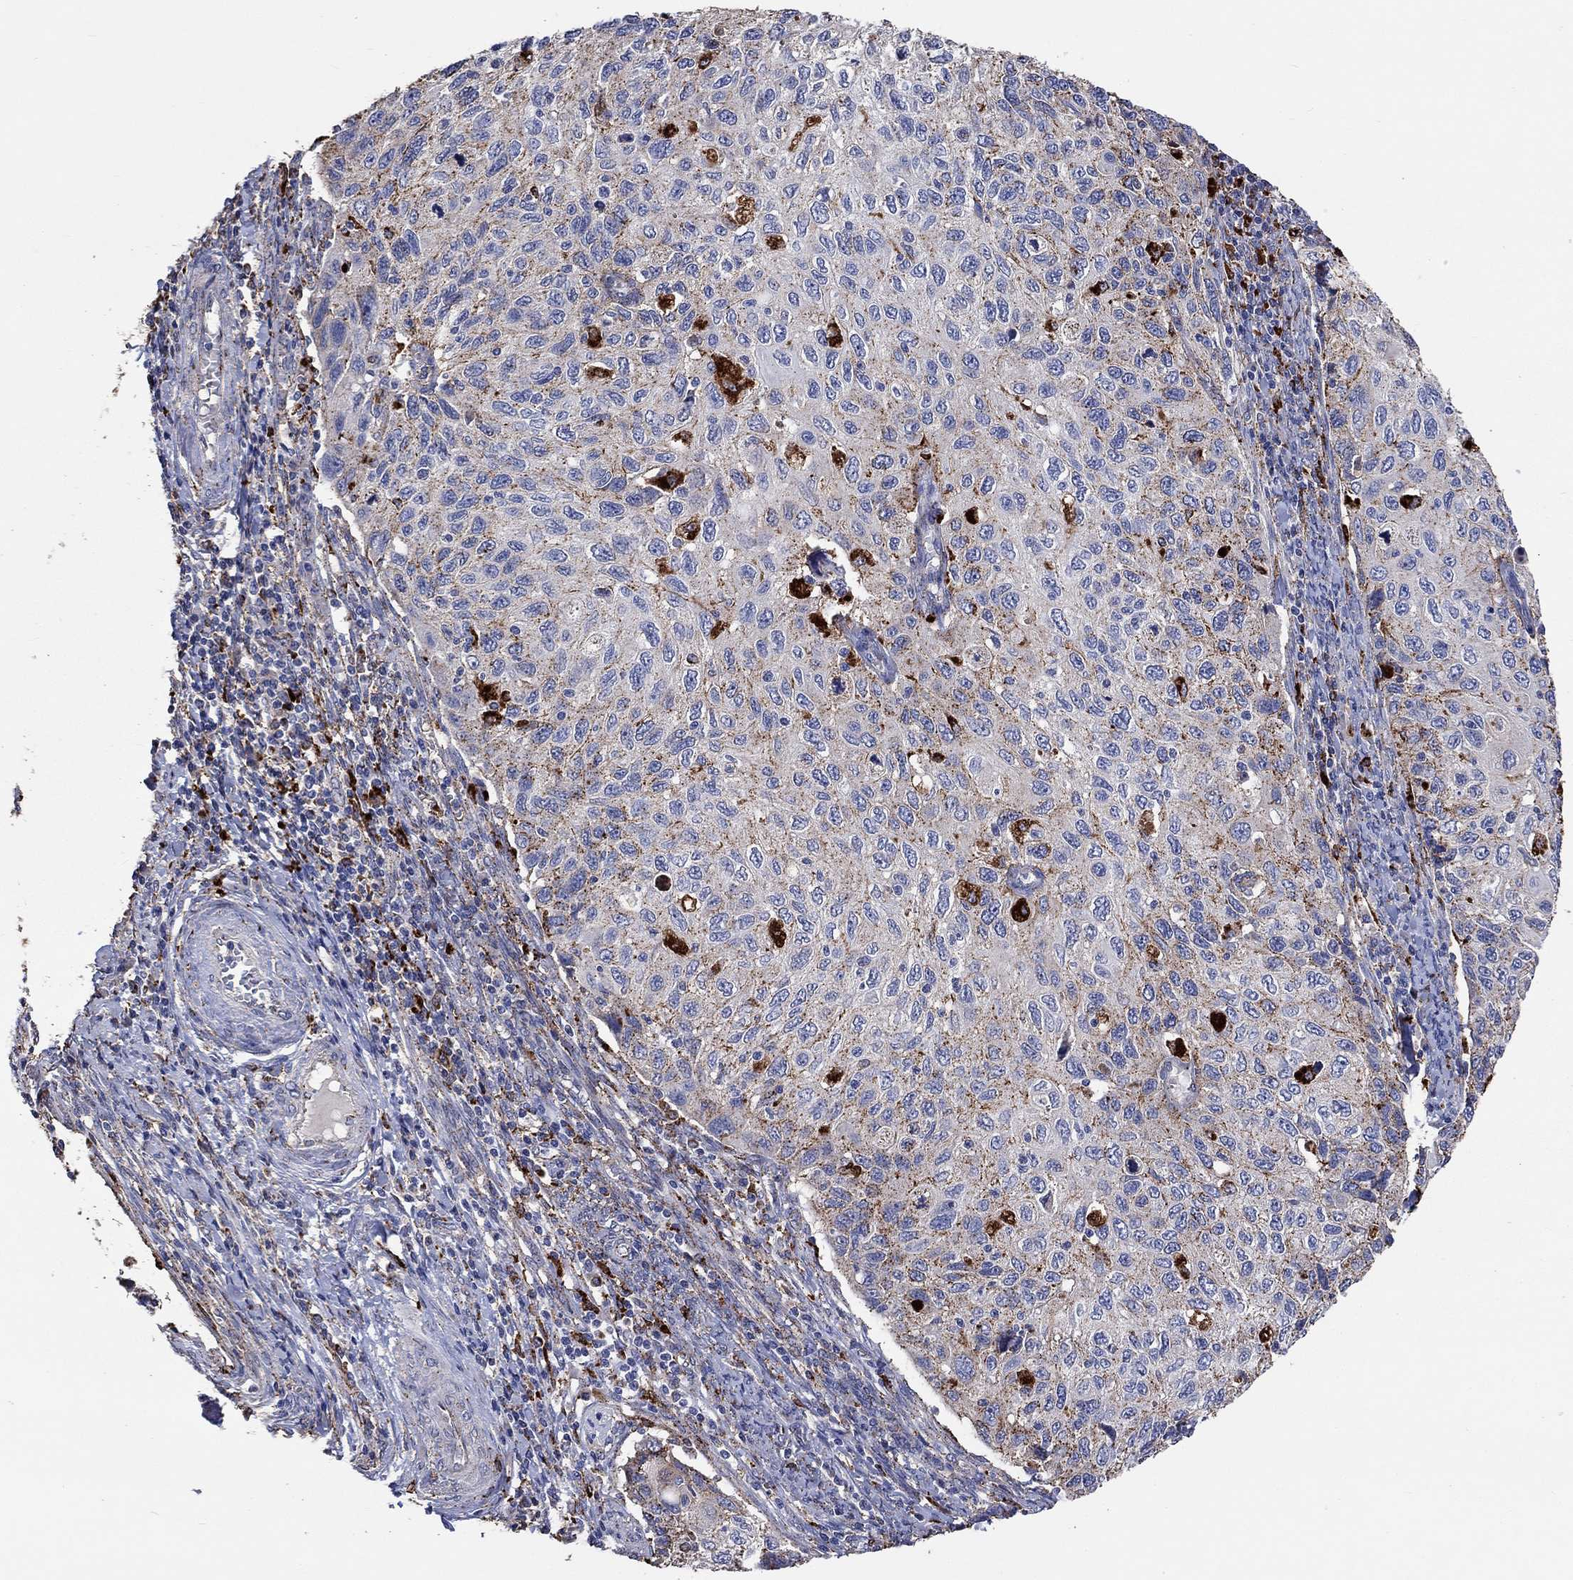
{"staining": {"intensity": "moderate", "quantity": "25%-75%", "location": "cytoplasmic/membranous"}, "tissue": "cervical cancer", "cell_type": "Tumor cells", "image_type": "cancer", "snomed": [{"axis": "morphology", "description": "Squamous cell carcinoma, NOS"}, {"axis": "topography", "description": "Cervix"}], "caption": "The image exhibits staining of cervical cancer (squamous cell carcinoma), revealing moderate cytoplasmic/membranous protein positivity (brown color) within tumor cells.", "gene": "CTSB", "patient": {"sex": "female", "age": 70}}